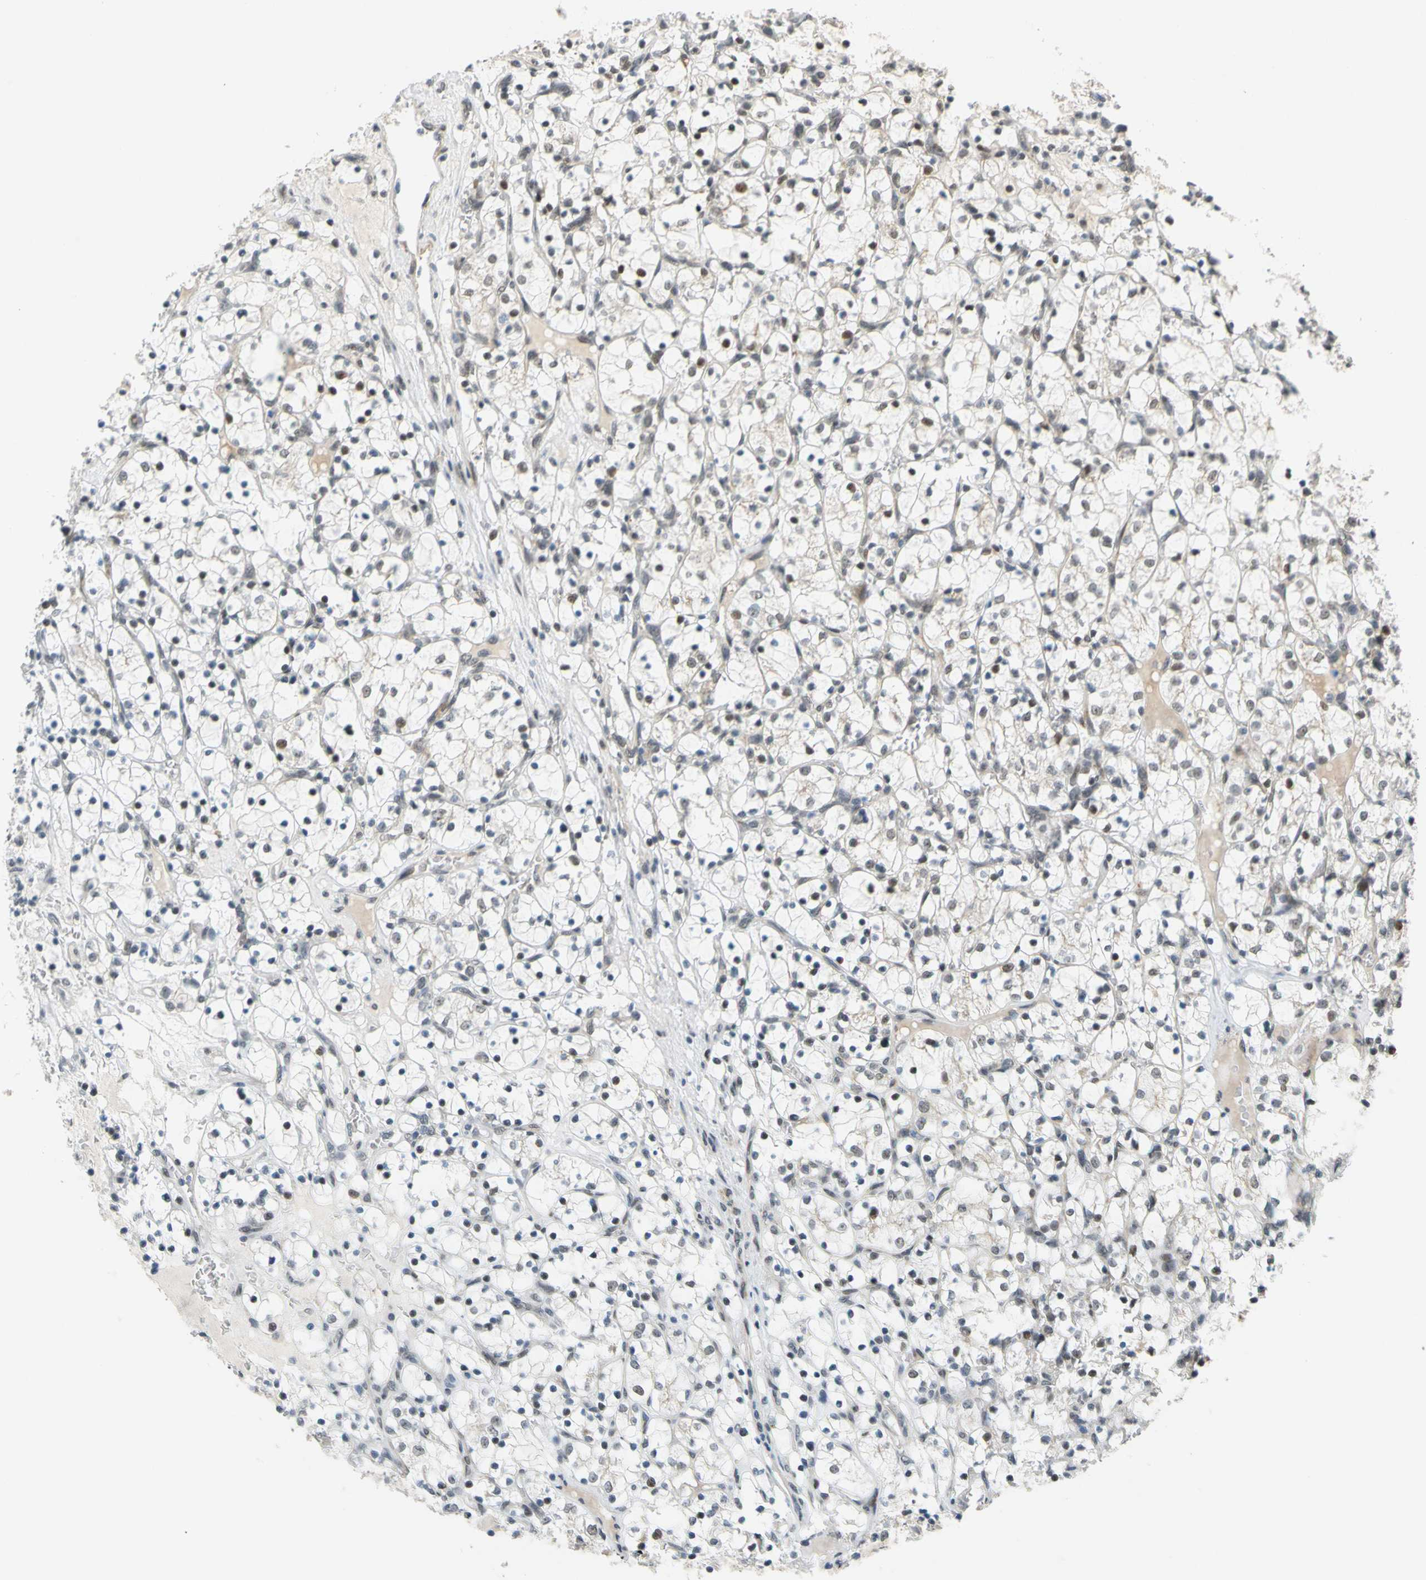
{"staining": {"intensity": "weak", "quantity": "25%-75%", "location": "cytoplasmic/membranous,nuclear"}, "tissue": "renal cancer", "cell_type": "Tumor cells", "image_type": "cancer", "snomed": [{"axis": "morphology", "description": "Adenocarcinoma, NOS"}, {"axis": "topography", "description": "Kidney"}], "caption": "Protein expression analysis of renal adenocarcinoma exhibits weak cytoplasmic/membranous and nuclear positivity in approximately 25%-75% of tumor cells.", "gene": "POGZ", "patient": {"sex": "female", "age": 69}}